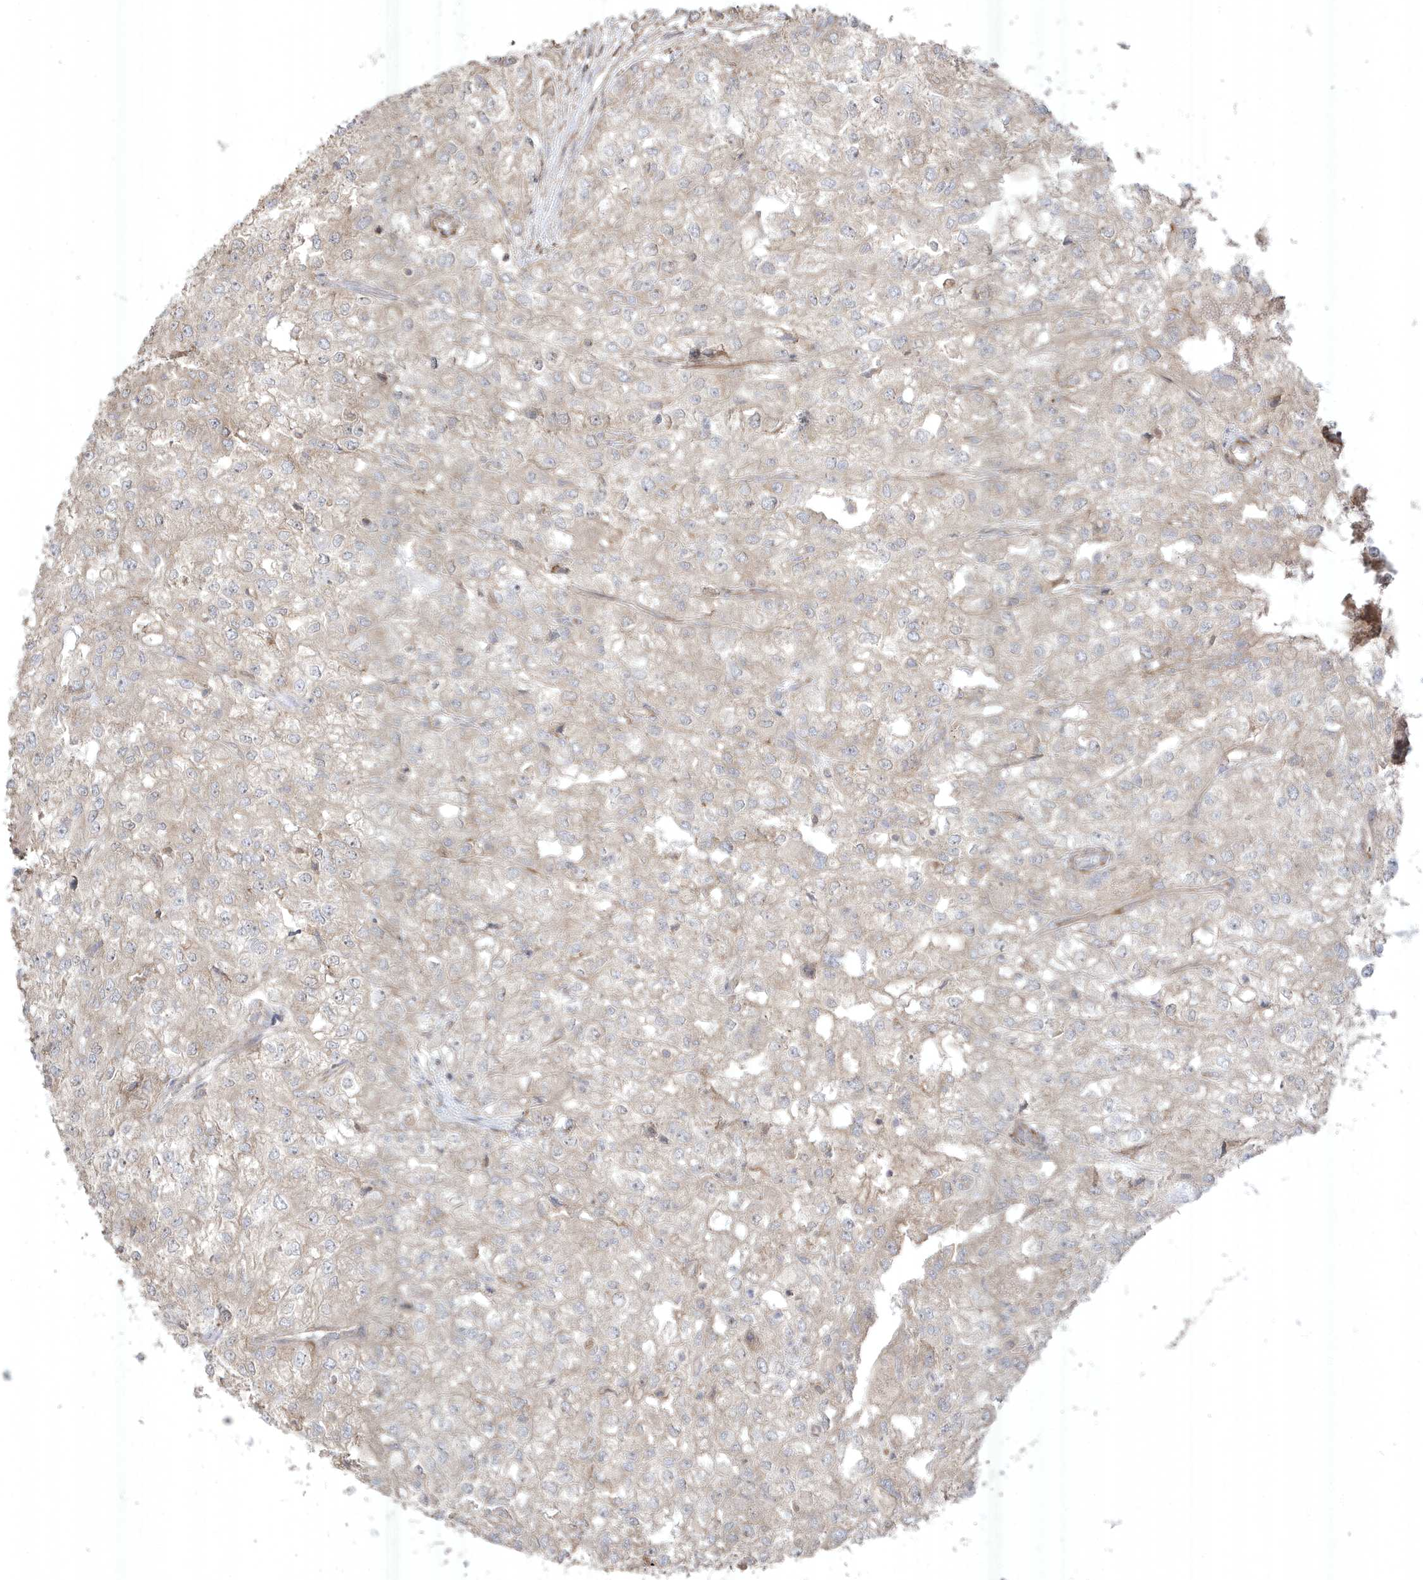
{"staining": {"intensity": "negative", "quantity": "none", "location": "none"}, "tissue": "renal cancer", "cell_type": "Tumor cells", "image_type": "cancer", "snomed": [{"axis": "morphology", "description": "Adenocarcinoma, NOS"}, {"axis": "topography", "description": "Kidney"}], "caption": "Tumor cells are negative for protein expression in human renal cancer (adenocarcinoma).", "gene": "CETN3", "patient": {"sex": "female", "age": 54}}